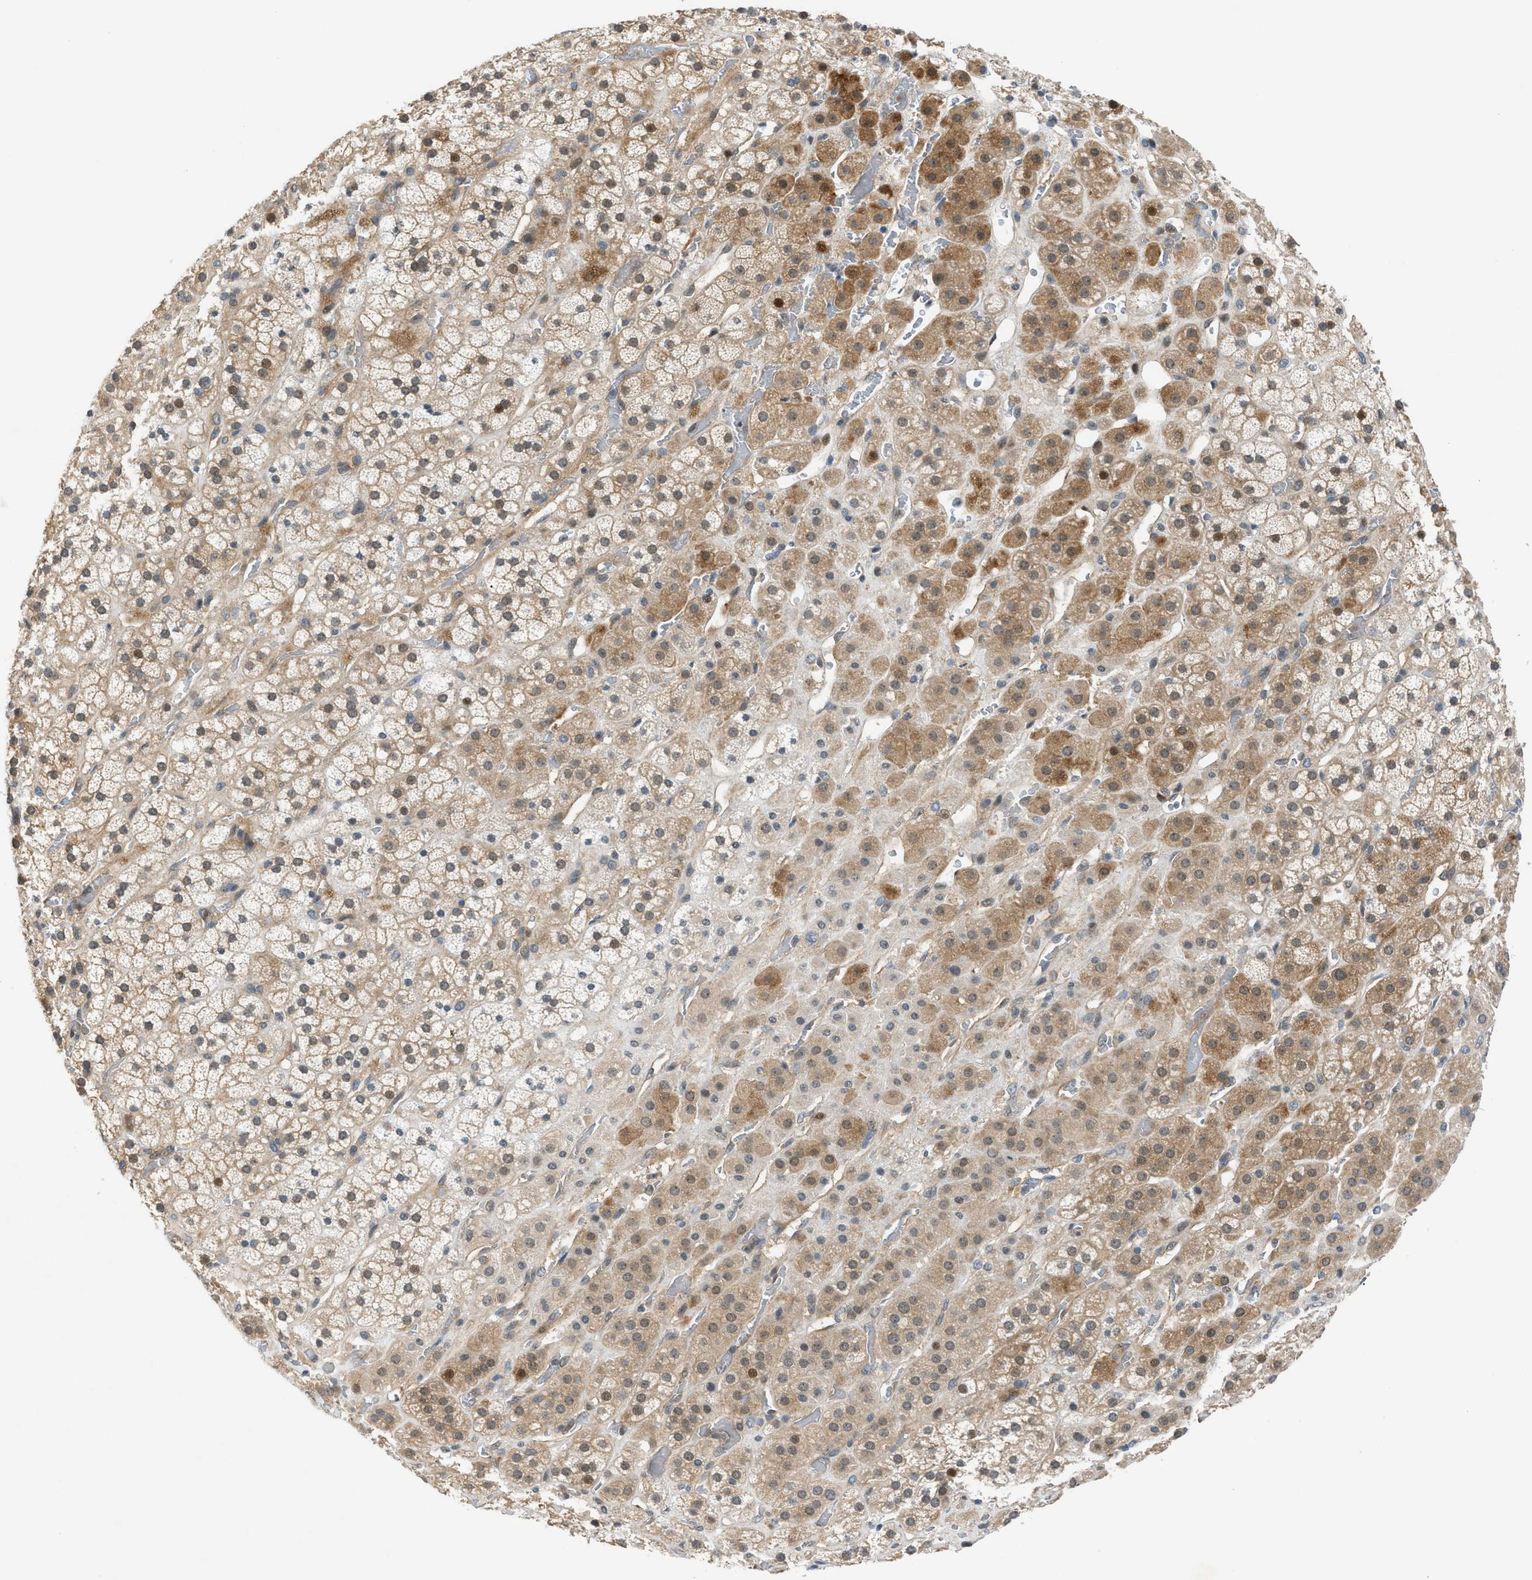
{"staining": {"intensity": "moderate", "quantity": "25%-75%", "location": "cytoplasmic/membranous,nuclear"}, "tissue": "adrenal gland", "cell_type": "Glandular cells", "image_type": "normal", "snomed": [{"axis": "morphology", "description": "Normal tissue, NOS"}, {"axis": "topography", "description": "Adrenal gland"}], "caption": "Immunohistochemistry (IHC) staining of unremarkable adrenal gland, which reveals medium levels of moderate cytoplasmic/membranous,nuclear positivity in about 25%-75% of glandular cells indicating moderate cytoplasmic/membranous,nuclear protein positivity. The staining was performed using DAB (brown) for protein detection and nuclei were counterstained in hematoxylin (blue).", "gene": "TRAK2", "patient": {"sex": "male", "age": 56}}